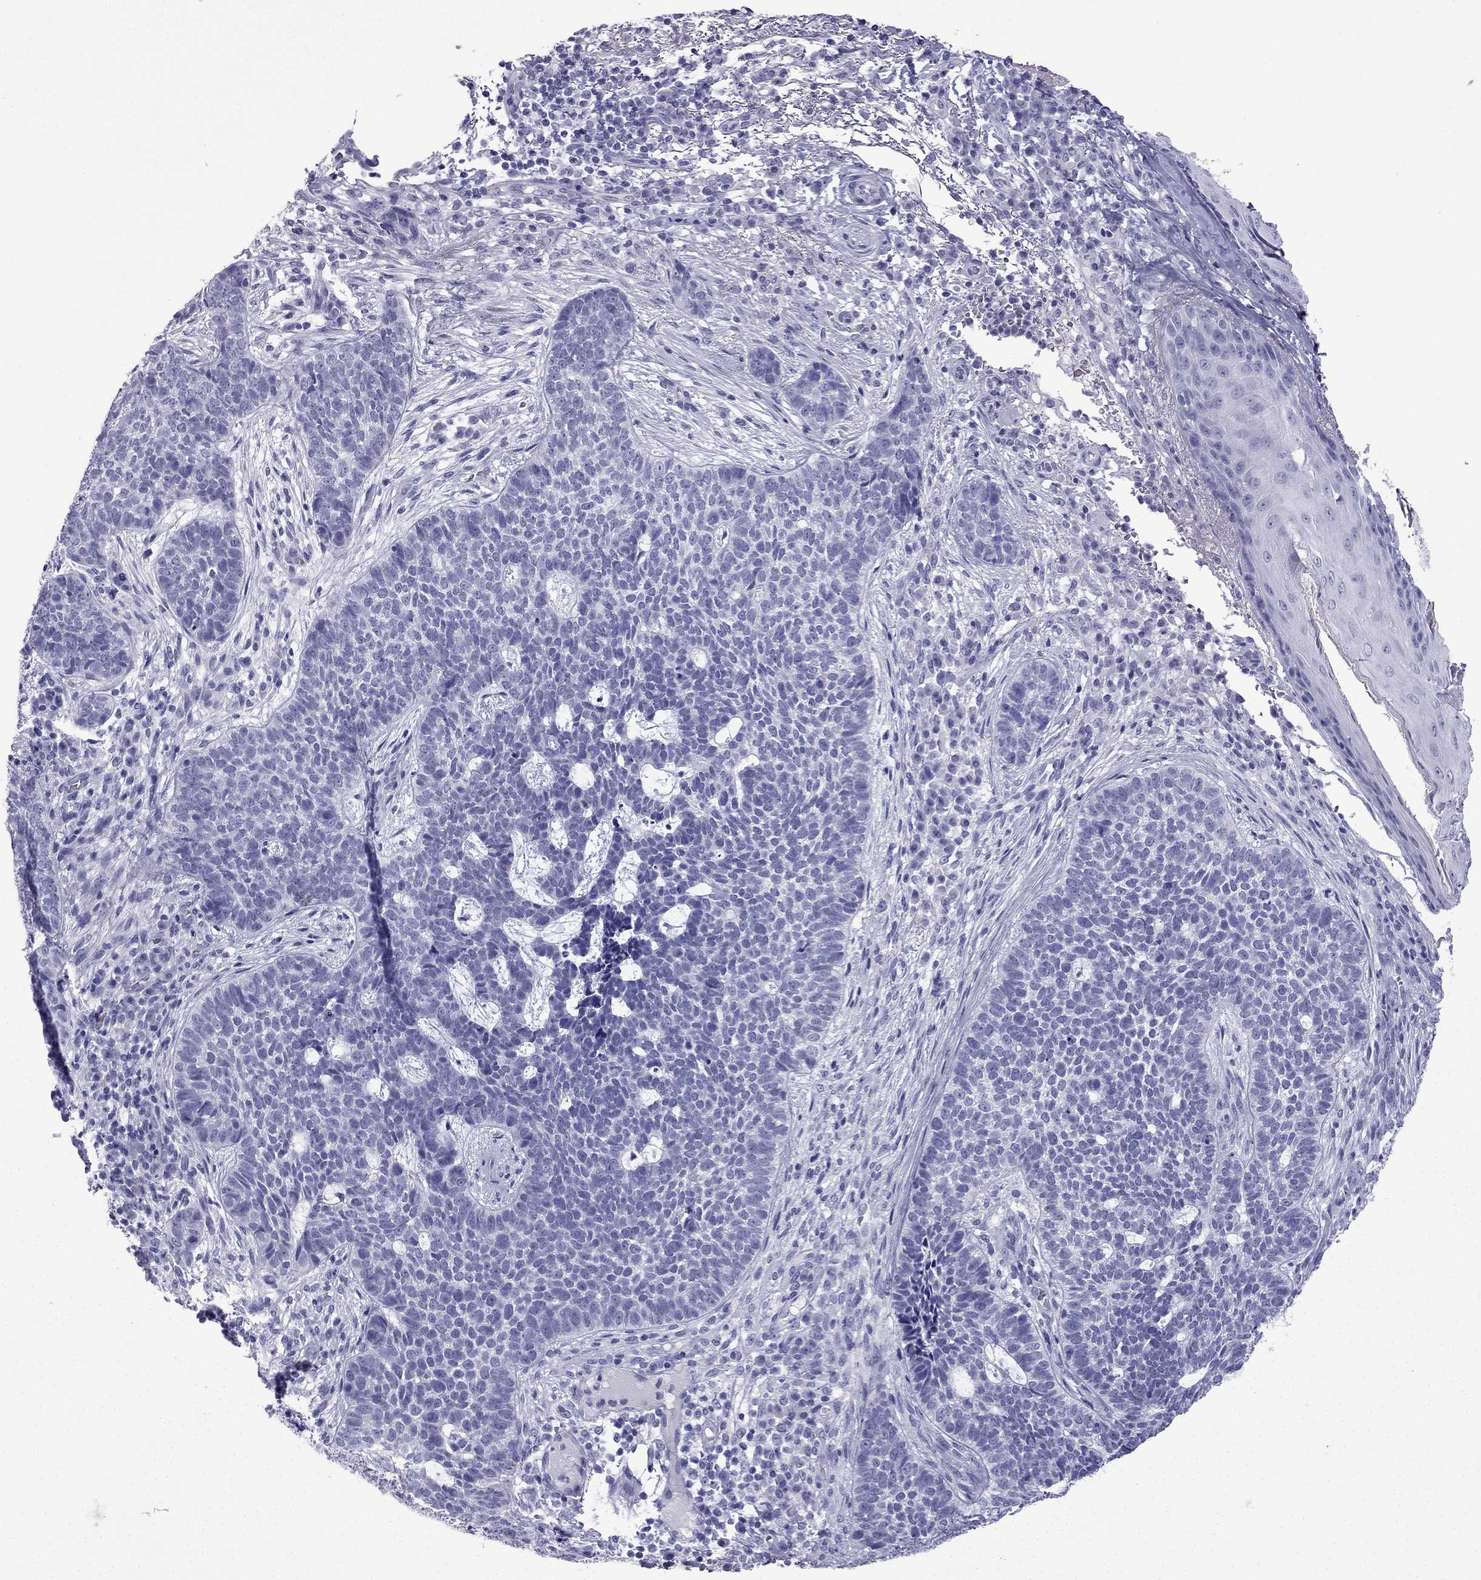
{"staining": {"intensity": "negative", "quantity": "none", "location": "none"}, "tissue": "skin cancer", "cell_type": "Tumor cells", "image_type": "cancer", "snomed": [{"axis": "morphology", "description": "Basal cell carcinoma"}, {"axis": "topography", "description": "Skin"}], "caption": "IHC photomicrograph of skin cancer stained for a protein (brown), which demonstrates no positivity in tumor cells.", "gene": "GJA8", "patient": {"sex": "female", "age": 69}}